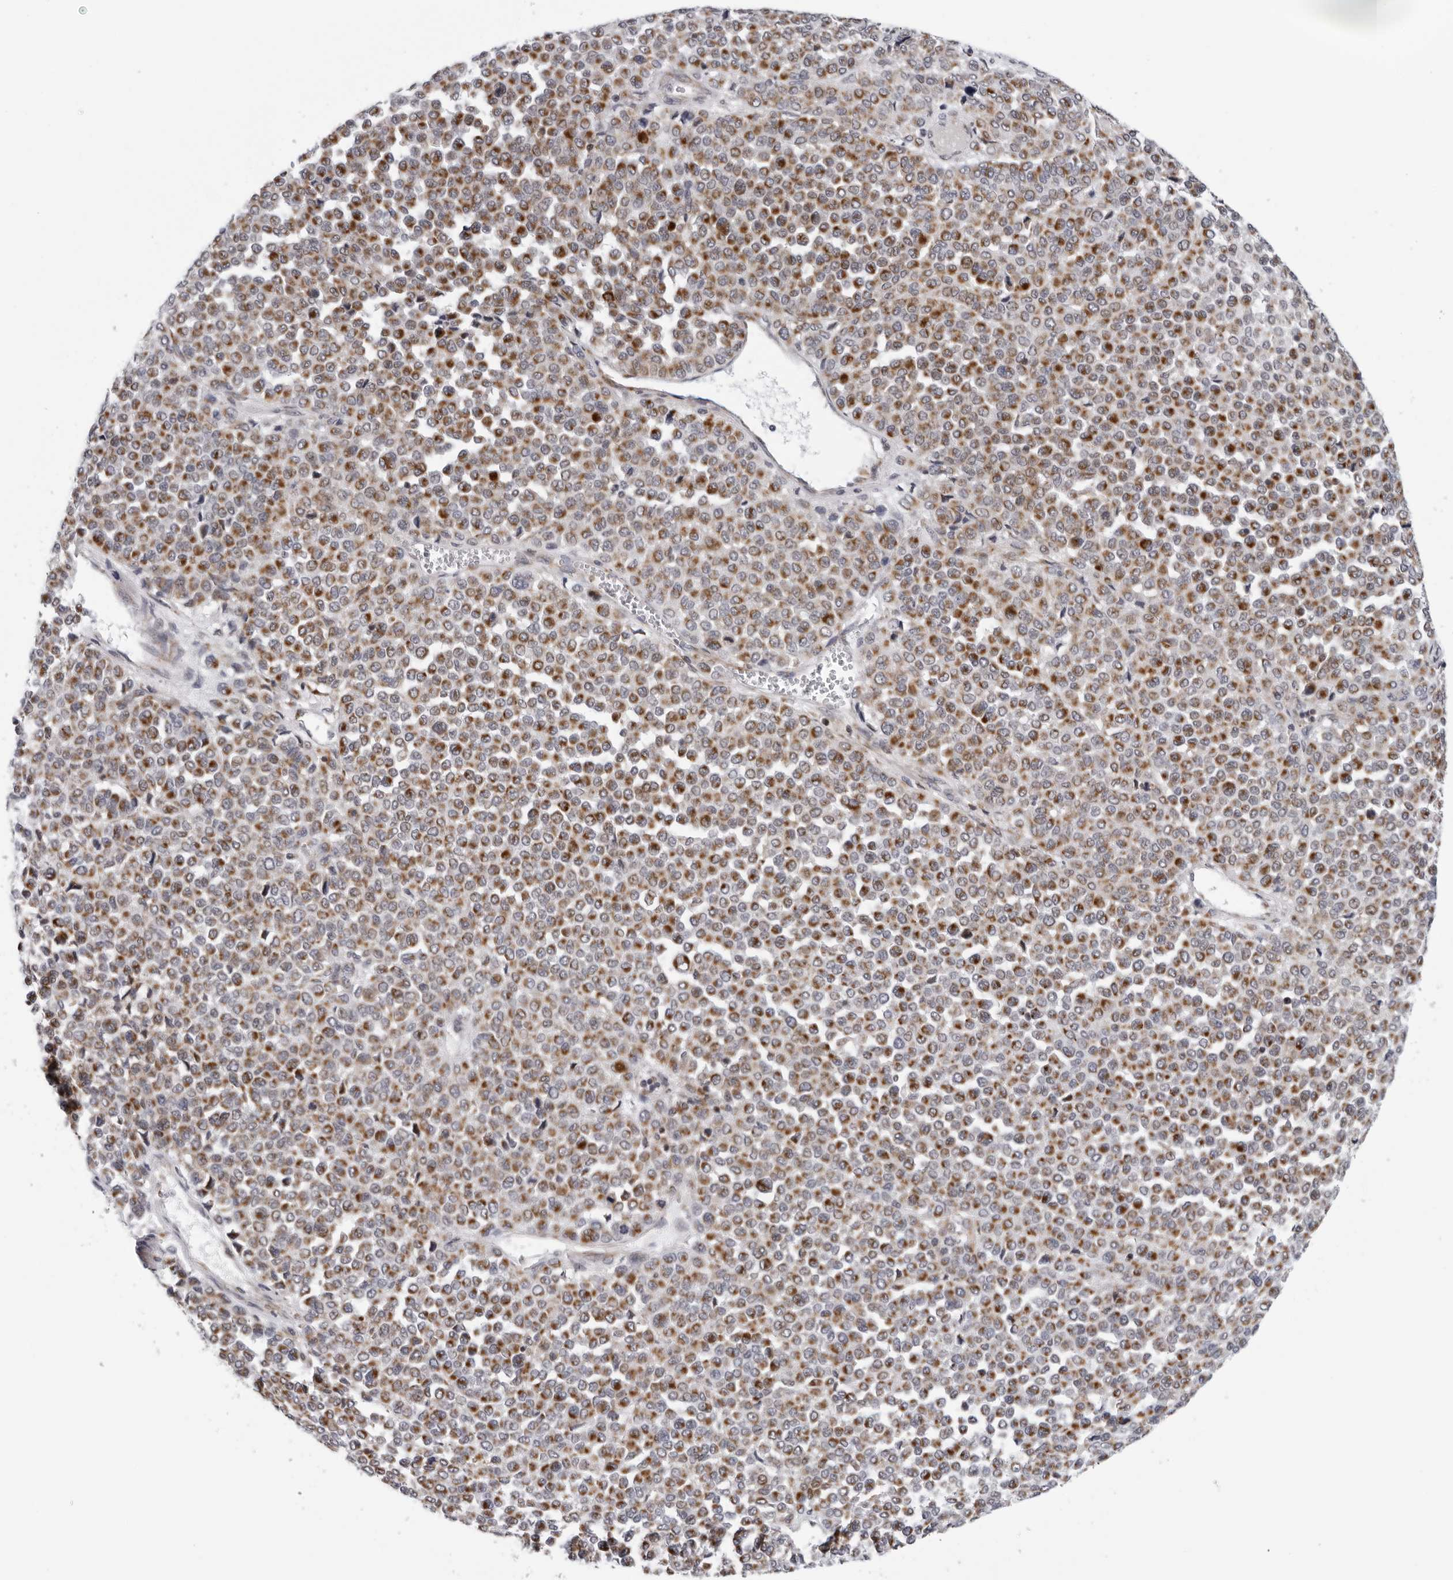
{"staining": {"intensity": "strong", "quantity": ">75%", "location": "cytoplasmic/membranous"}, "tissue": "melanoma", "cell_type": "Tumor cells", "image_type": "cancer", "snomed": [{"axis": "morphology", "description": "Malignant melanoma, Metastatic site"}, {"axis": "topography", "description": "Pancreas"}], "caption": "Brown immunohistochemical staining in human melanoma reveals strong cytoplasmic/membranous staining in approximately >75% of tumor cells.", "gene": "CPT2", "patient": {"sex": "female", "age": 30}}